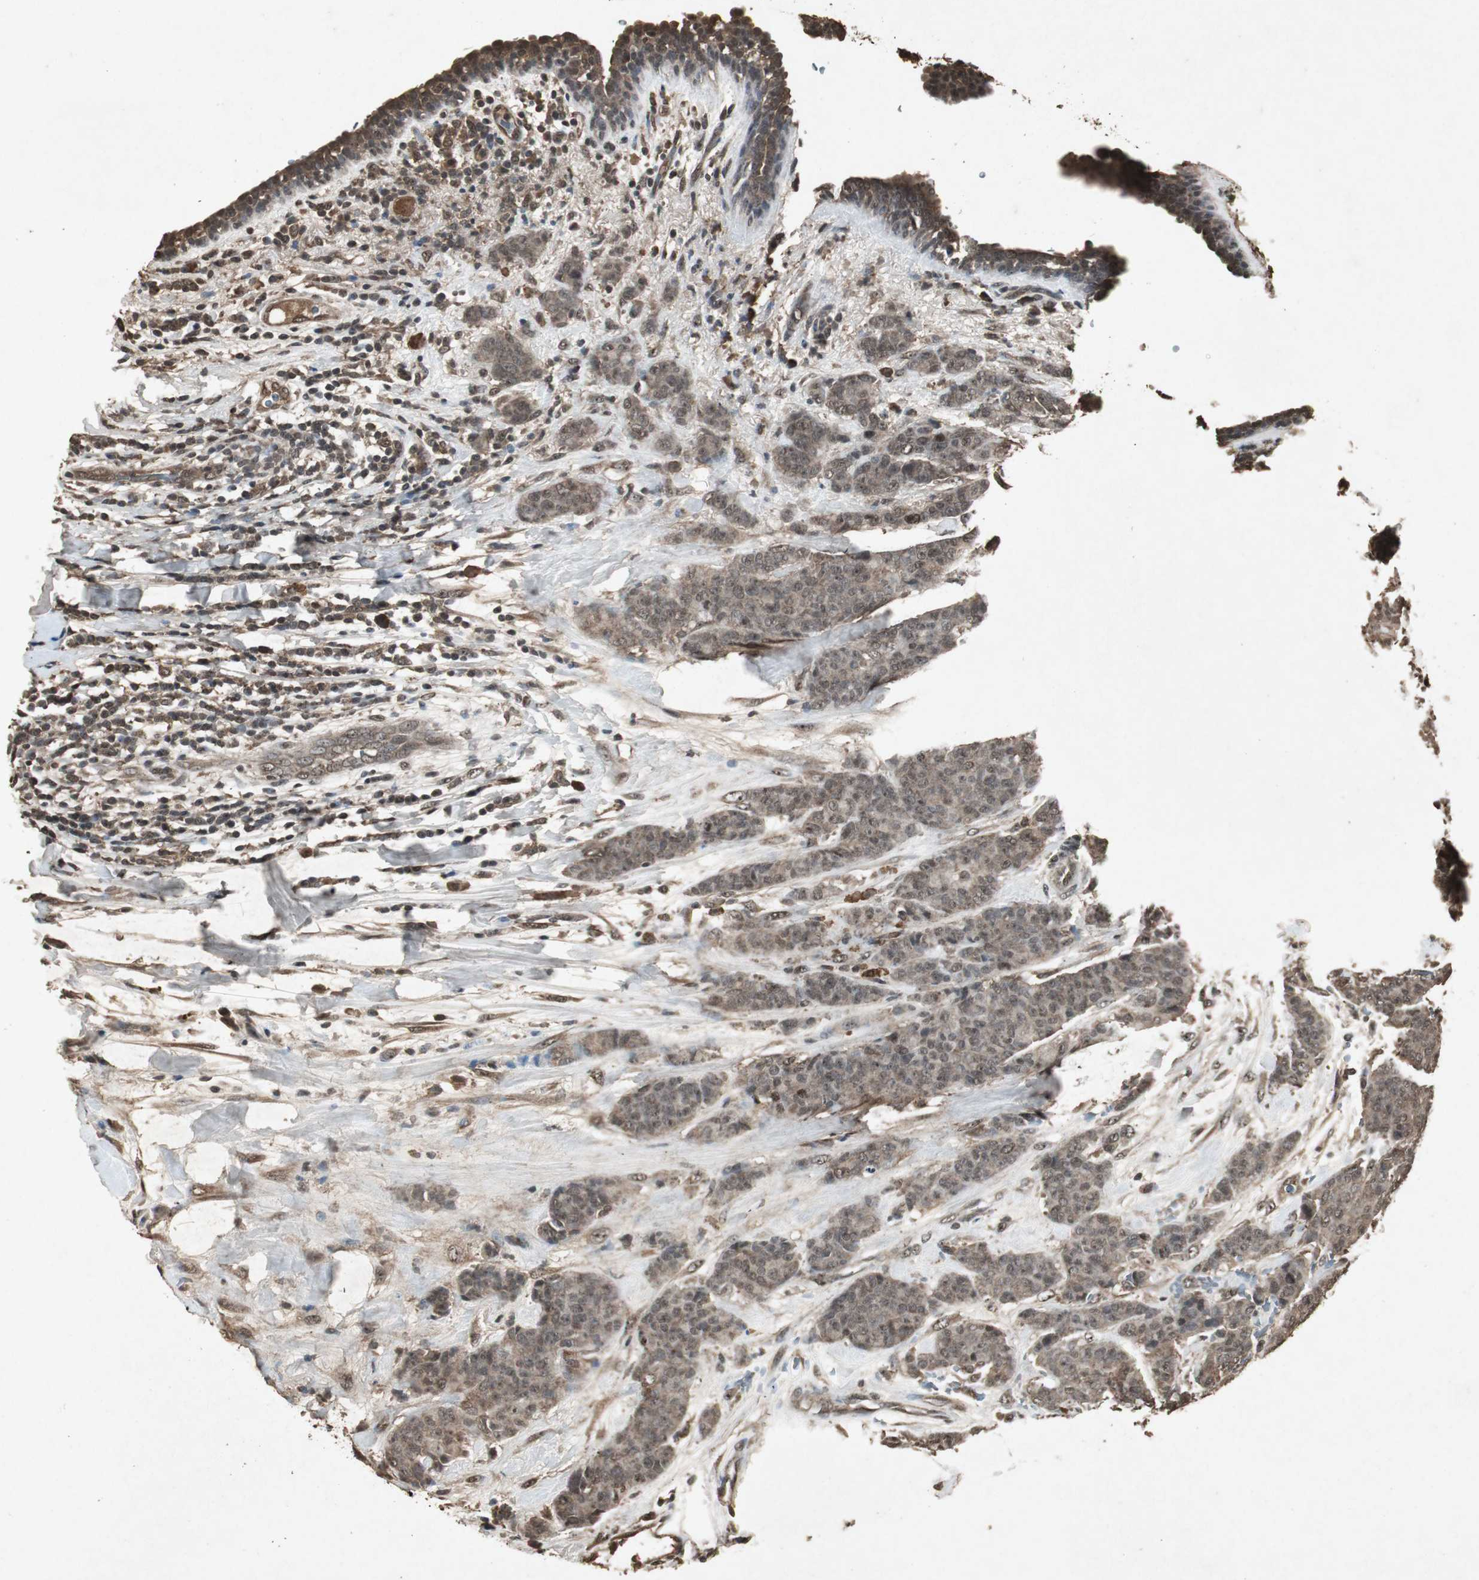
{"staining": {"intensity": "moderate", "quantity": ">75%", "location": "cytoplasmic/membranous,nuclear"}, "tissue": "breast cancer", "cell_type": "Tumor cells", "image_type": "cancer", "snomed": [{"axis": "morphology", "description": "Duct carcinoma"}, {"axis": "topography", "description": "Breast"}], "caption": "IHC of breast infiltrating ductal carcinoma displays medium levels of moderate cytoplasmic/membranous and nuclear positivity in approximately >75% of tumor cells.", "gene": "EMX1", "patient": {"sex": "female", "age": 40}}